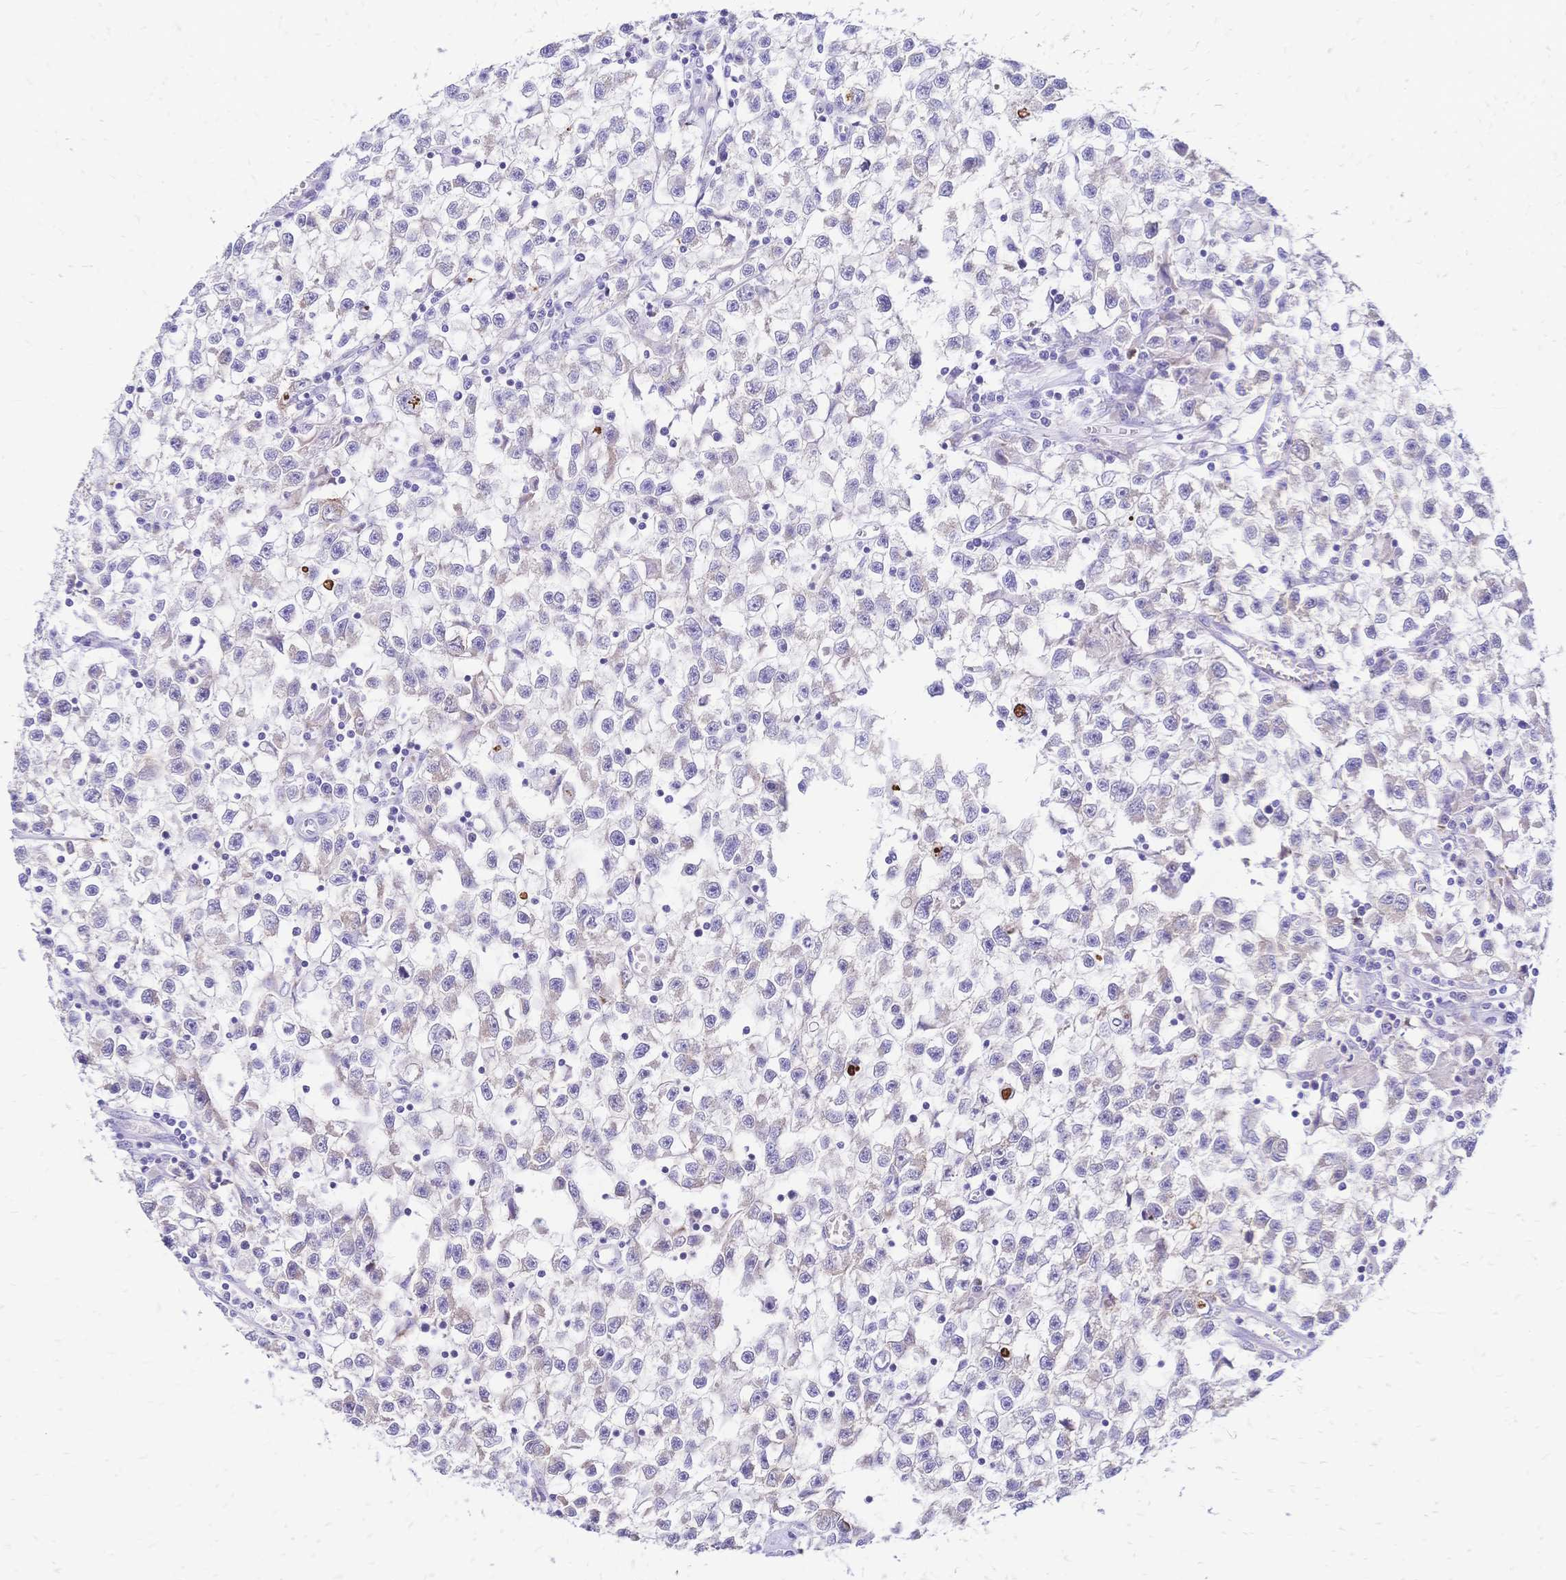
{"staining": {"intensity": "negative", "quantity": "none", "location": "none"}, "tissue": "testis cancer", "cell_type": "Tumor cells", "image_type": "cancer", "snomed": [{"axis": "morphology", "description": "Seminoma, NOS"}, {"axis": "topography", "description": "Testis"}], "caption": "Tumor cells show no significant positivity in testis cancer.", "gene": "GRB7", "patient": {"sex": "male", "age": 31}}